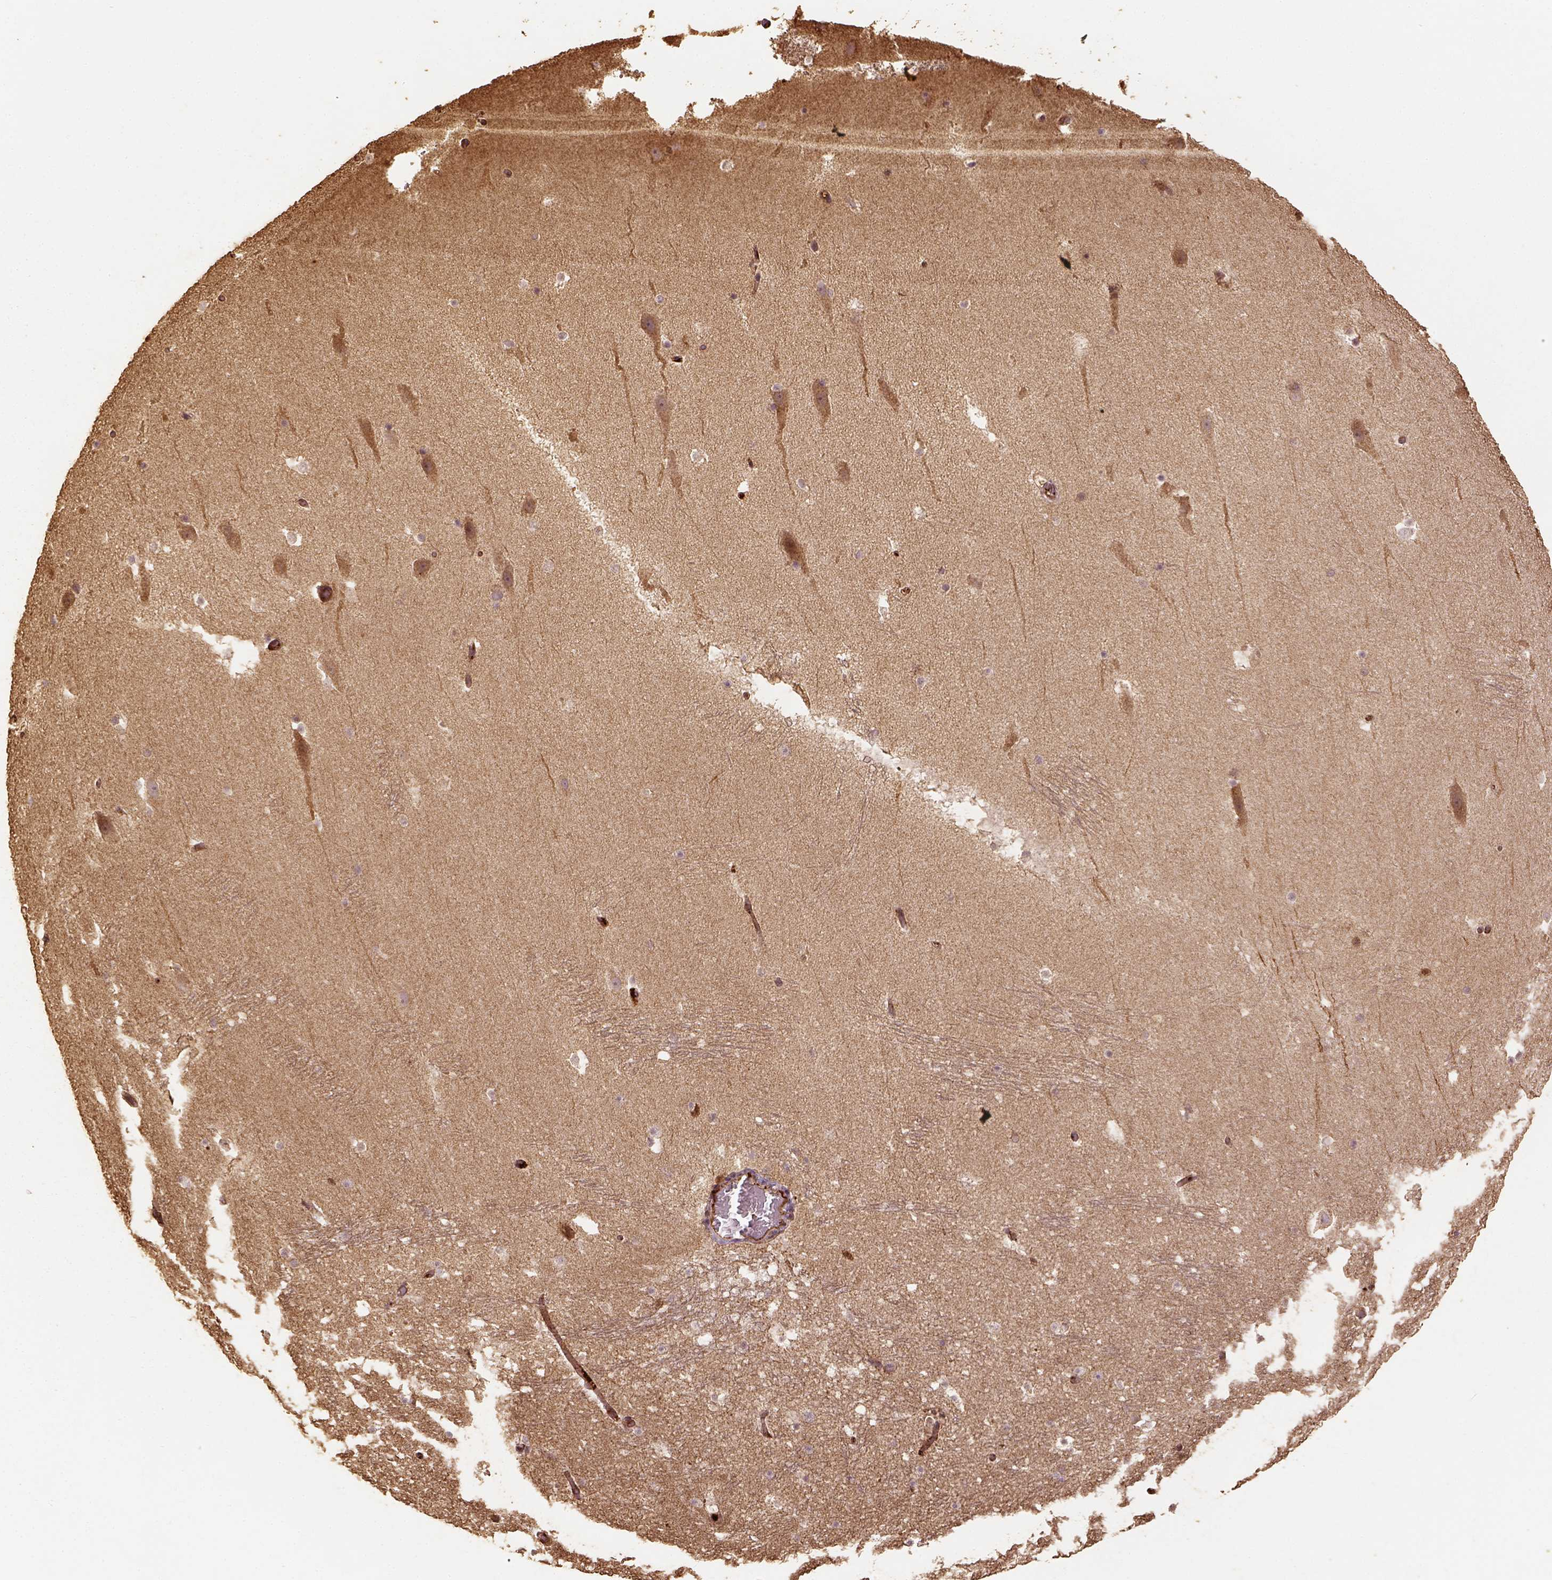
{"staining": {"intensity": "weak", "quantity": "25%-75%", "location": "cytoplasmic/membranous"}, "tissue": "hippocampus", "cell_type": "Glial cells", "image_type": "normal", "snomed": [{"axis": "morphology", "description": "Normal tissue, NOS"}, {"axis": "topography", "description": "Hippocampus"}], "caption": "Protein staining of normal hippocampus reveals weak cytoplasmic/membranous expression in about 25%-75% of glial cells. (Stains: DAB (3,3'-diaminobenzidine) in brown, nuclei in blue, Microscopy: brightfield microscopy at high magnification).", "gene": "VEGFA", "patient": {"sex": "male", "age": 26}}